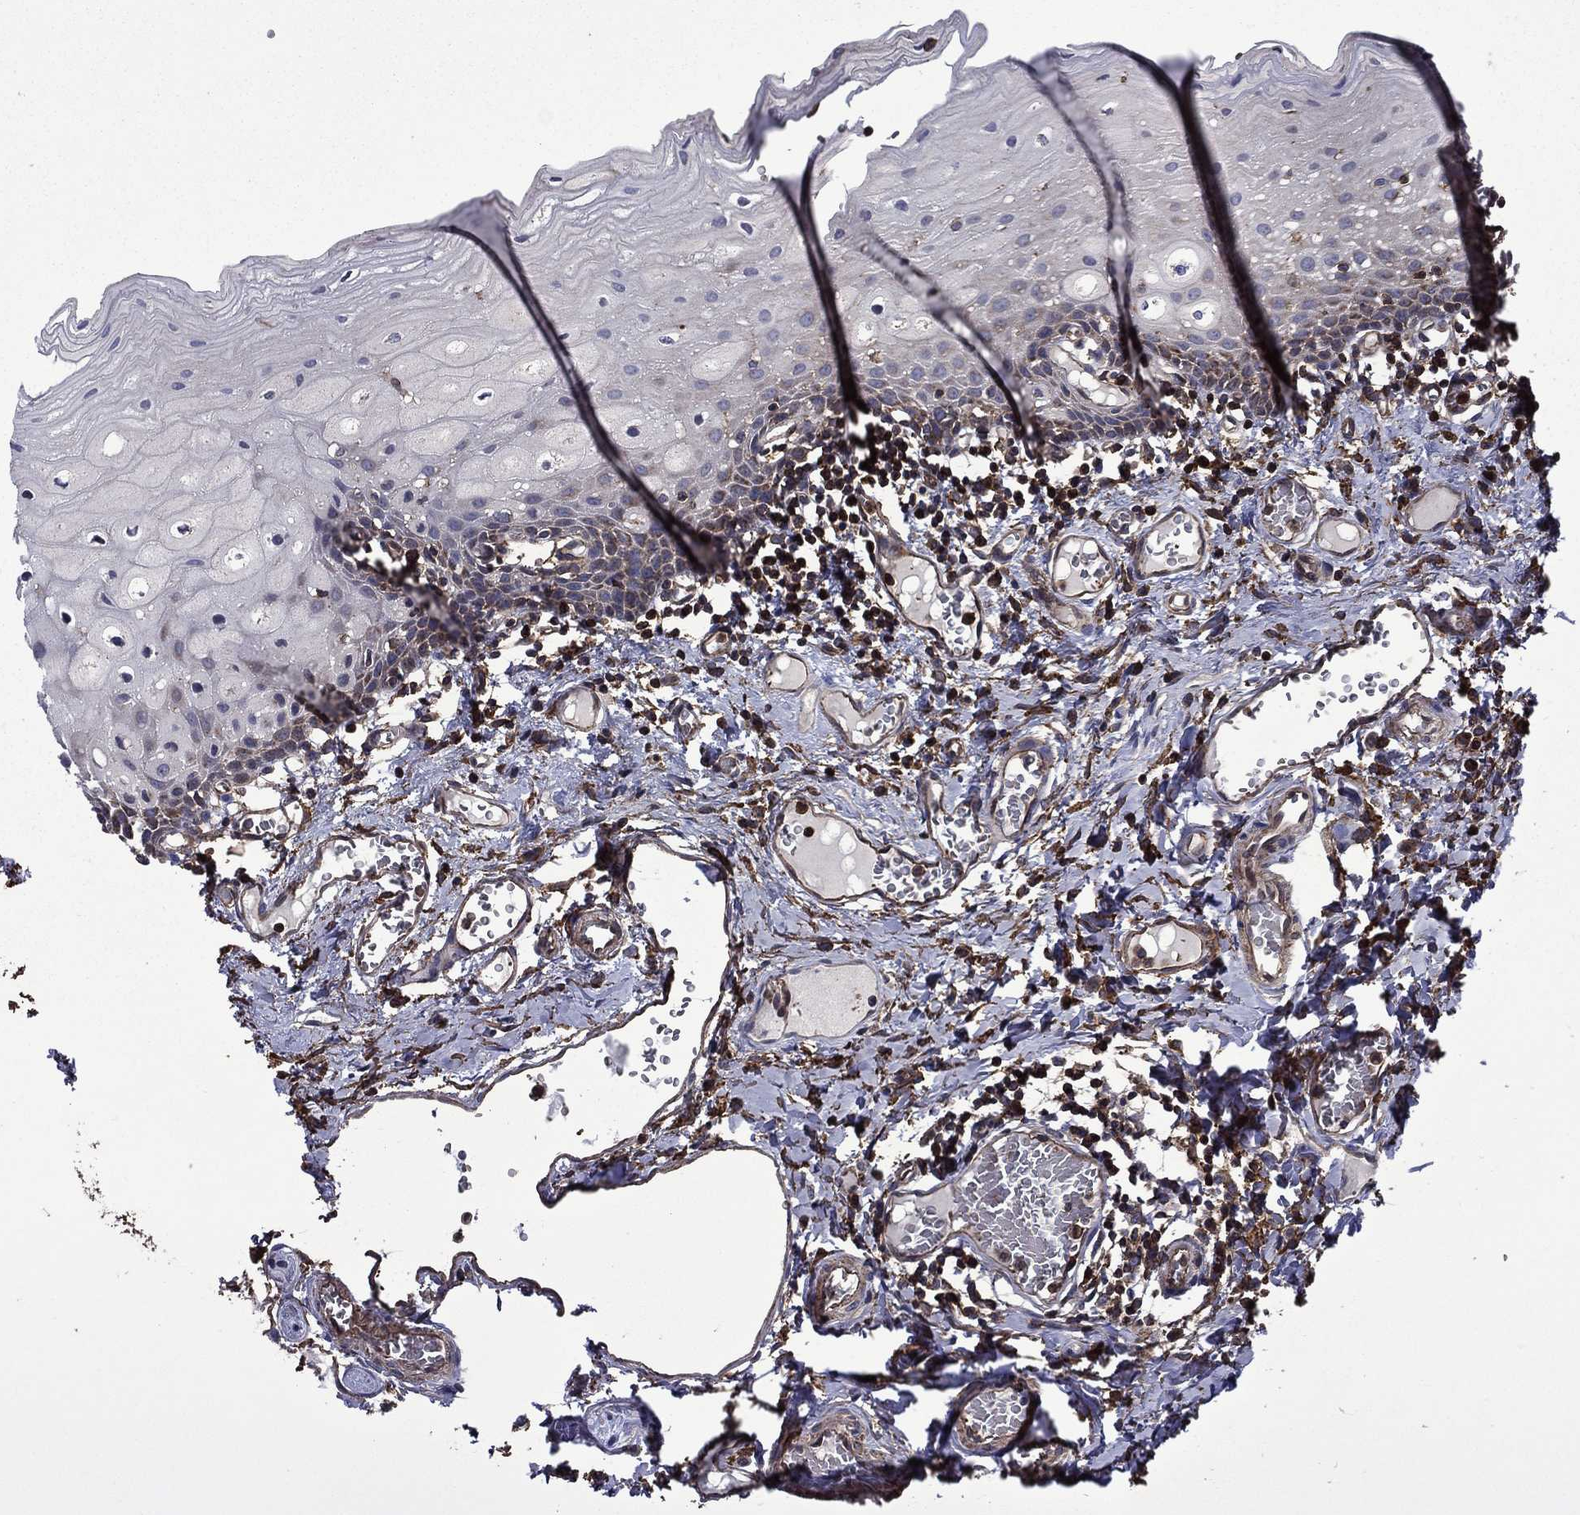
{"staining": {"intensity": "weak", "quantity": "<25%", "location": "cytoplasmic/membranous"}, "tissue": "oral mucosa", "cell_type": "Squamous epithelial cells", "image_type": "normal", "snomed": [{"axis": "morphology", "description": "Normal tissue, NOS"}, {"axis": "morphology", "description": "Squamous cell carcinoma, NOS"}, {"axis": "topography", "description": "Oral tissue"}, {"axis": "topography", "description": "Head-Neck"}], "caption": "This is a image of immunohistochemistry (IHC) staining of normal oral mucosa, which shows no expression in squamous epithelial cells.", "gene": "PLPP3", "patient": {"sex": "female", "age": 70}}